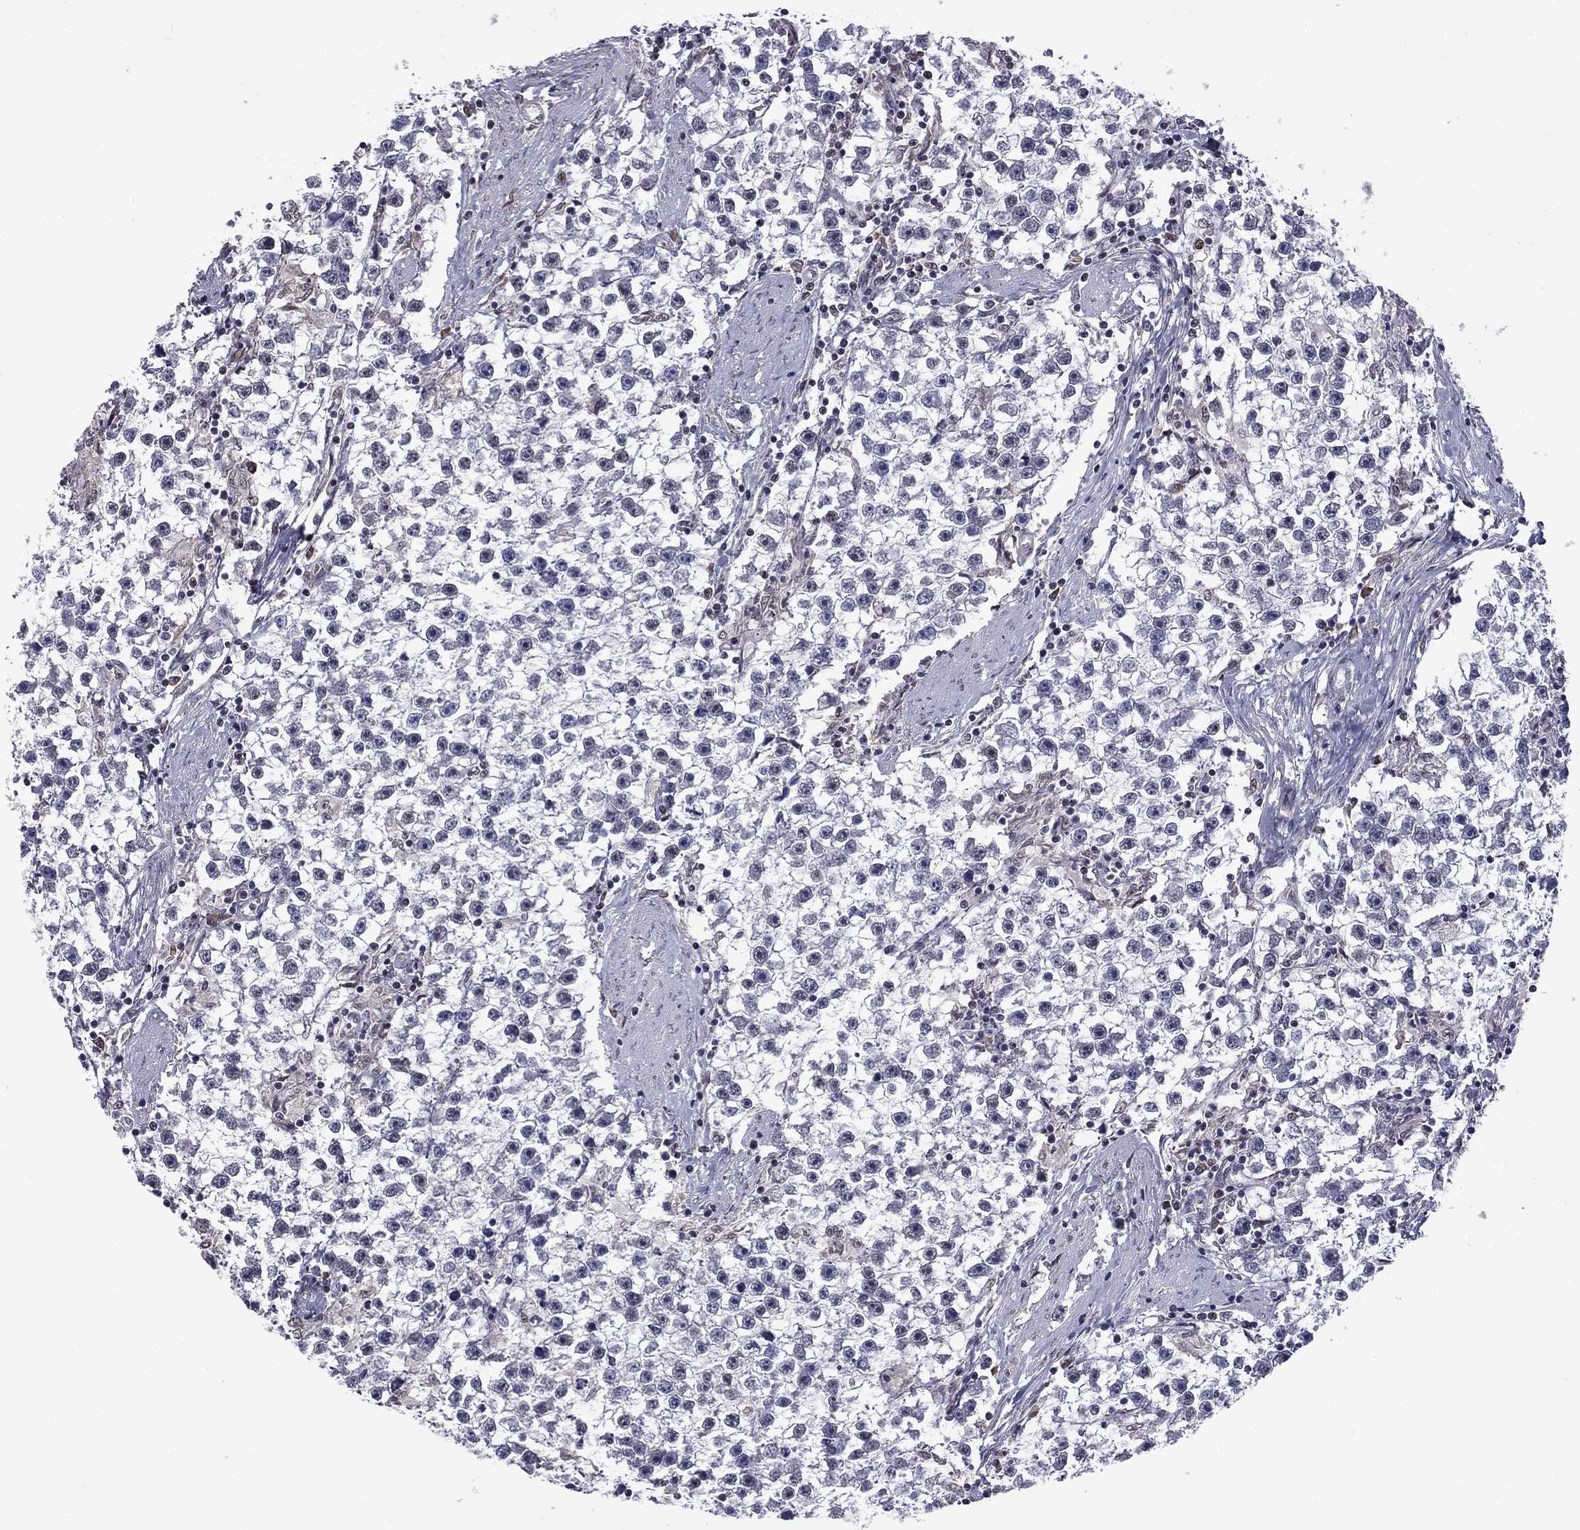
{"staining": {"intensity": "negative", "quantity": "none", "location": "none"}, "tissue": "testis cancer", "cell_type": "Tumor cells", "image_type": "cancer", "snomed": [{"axis": "morphology", "description": "Seminoma, NOS"}, {"axis": "topography", "description": "Testis"}], "caption": "Immunohistochemistry (IHC) of human testis cancer (seminoma) displays no expression in tumor cells. (DAB immunohistochemistry with hematoxylin counter stain).", "gene": "HSPB2", "patient": {"sex": "male", "age": 59}}